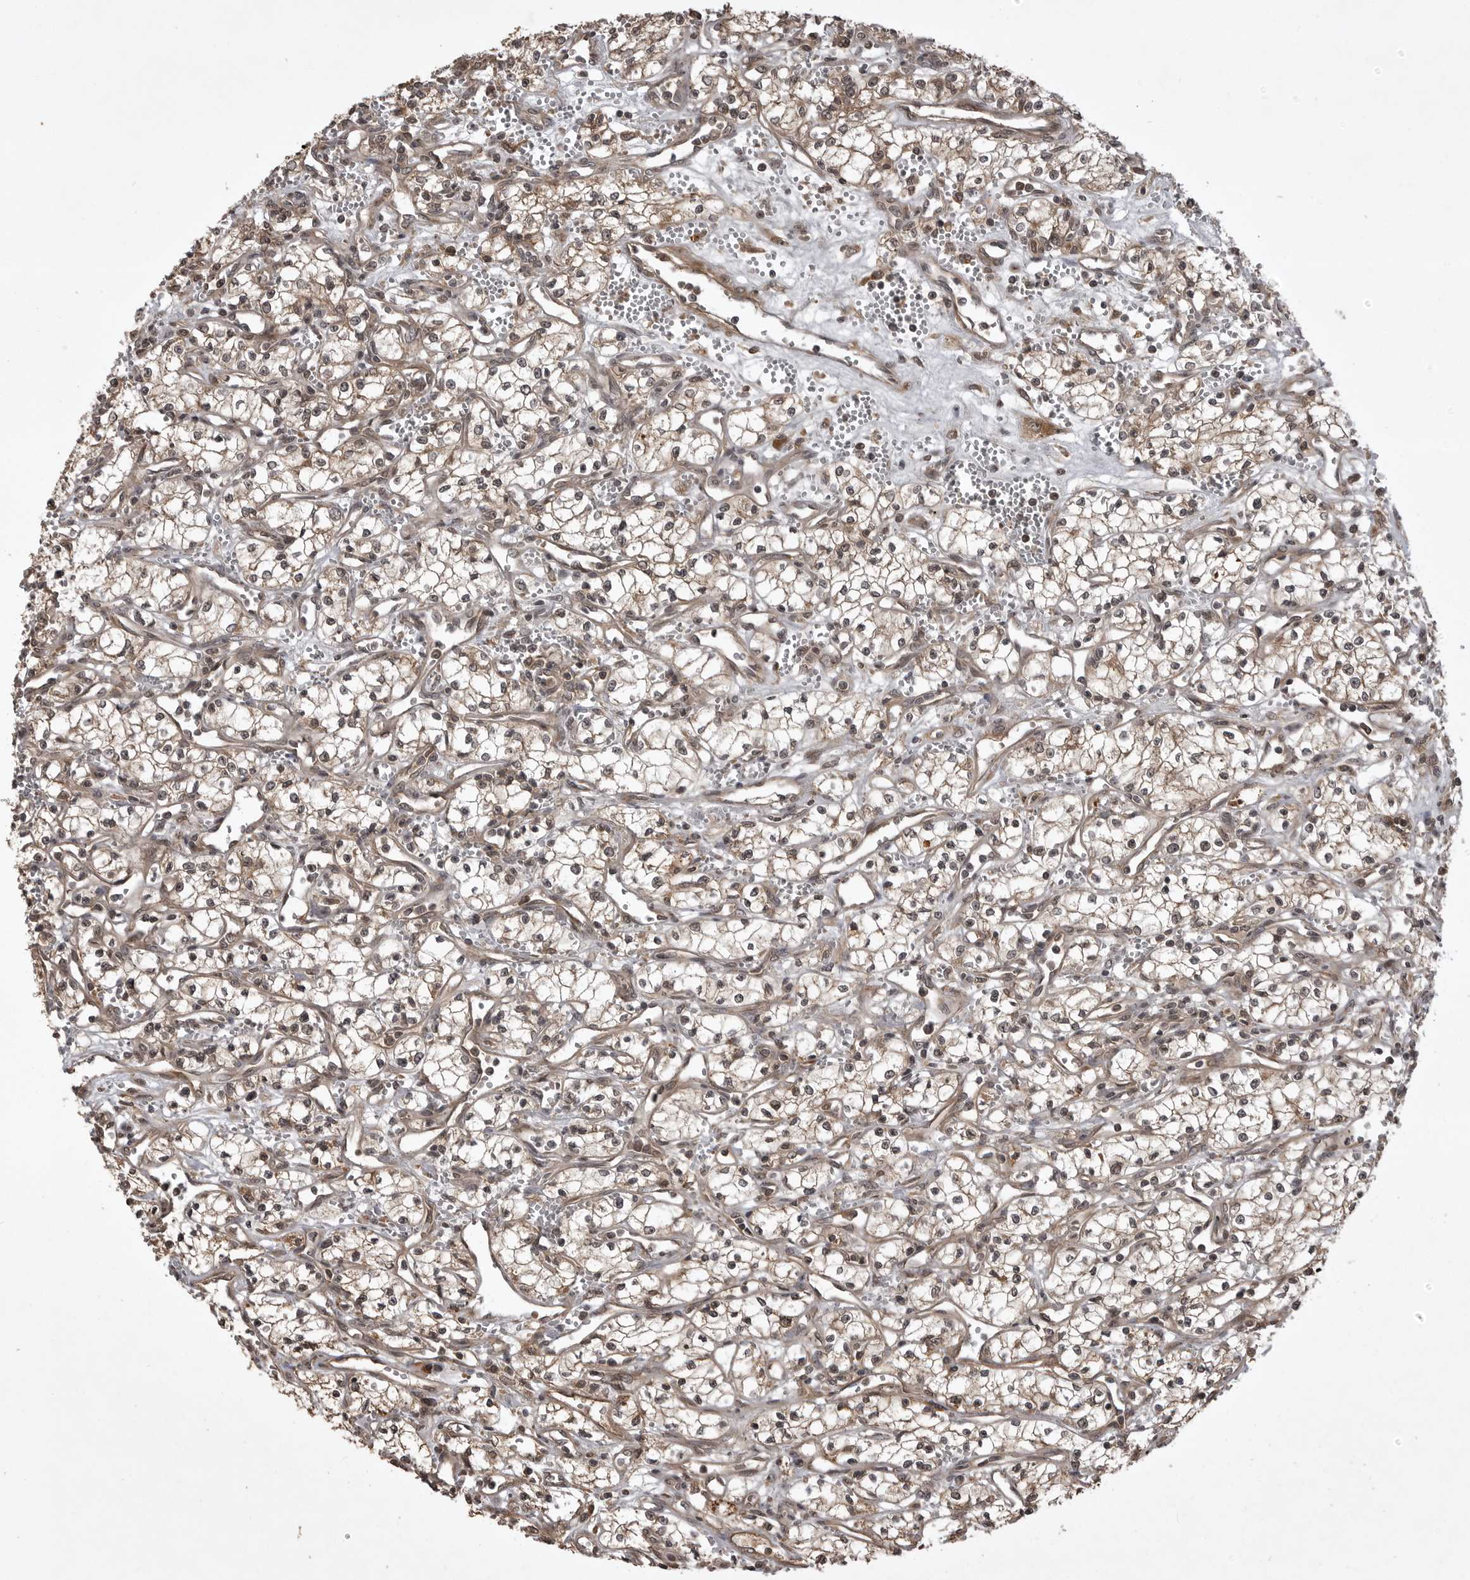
{"staining": {"intensity": "weak", "quantity": ">75%", "location": "cytoplasmic/membranous"}, "tissue": "renal cancer", "cell_type": "Tumor cells", "image_type": "cancer", "snomed": [{"axis": "morphology", "description": "Adenocarcinoma, NOS"}, {"axis": "topography", "description": "Kidney"}], "caption": "A low amount of weak cytoplasmic/membranous staining is identified in about >75% of tumor cells in renal cancer (adenocarcinoma) tissue.", "gene": "AKAP7", "patient": {"sex": "male", "age": 59}}